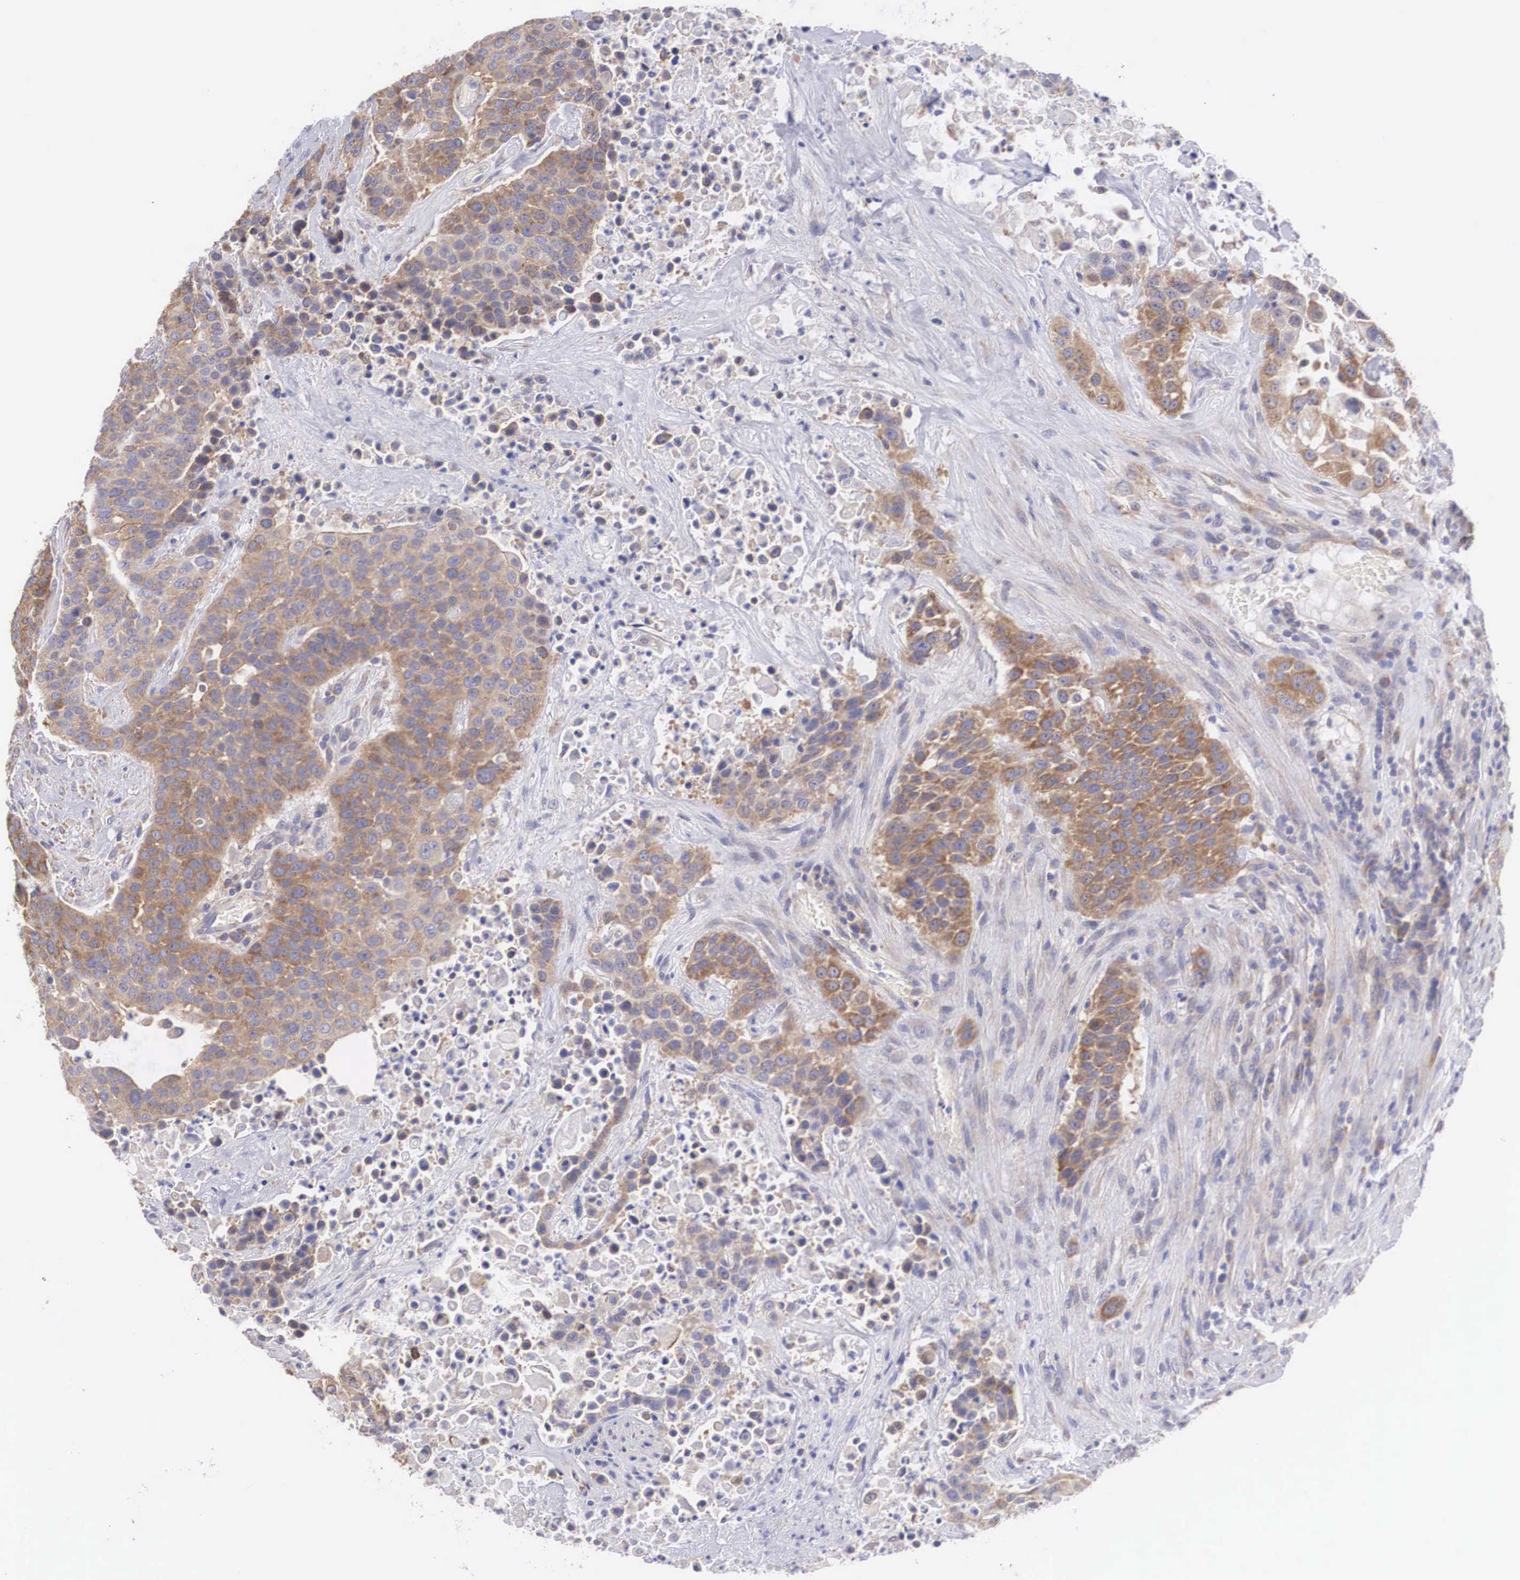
{"staining": {"intensity": "strong", "quantity": ">75%", "location": "cytoplasmic/membranous"}, "tissue": "urothelial cancer", "cell_type": "Tumor cells", "image_type": "cancer", "snomed": [{"axis": "morphology", "description": "Urothelial carcinoma, High grade"}, {"axis": "topography", "description": "Urinary bladder"}], "caption": "Immunohistochemical staining of human high-grade urothelial carcinoma shows strong cytoplasmic/membranous protein positivity in approximately >75% of tumor cells.", "gene": "TXLNG", "patient": {"sex": "male", "age": 74}}